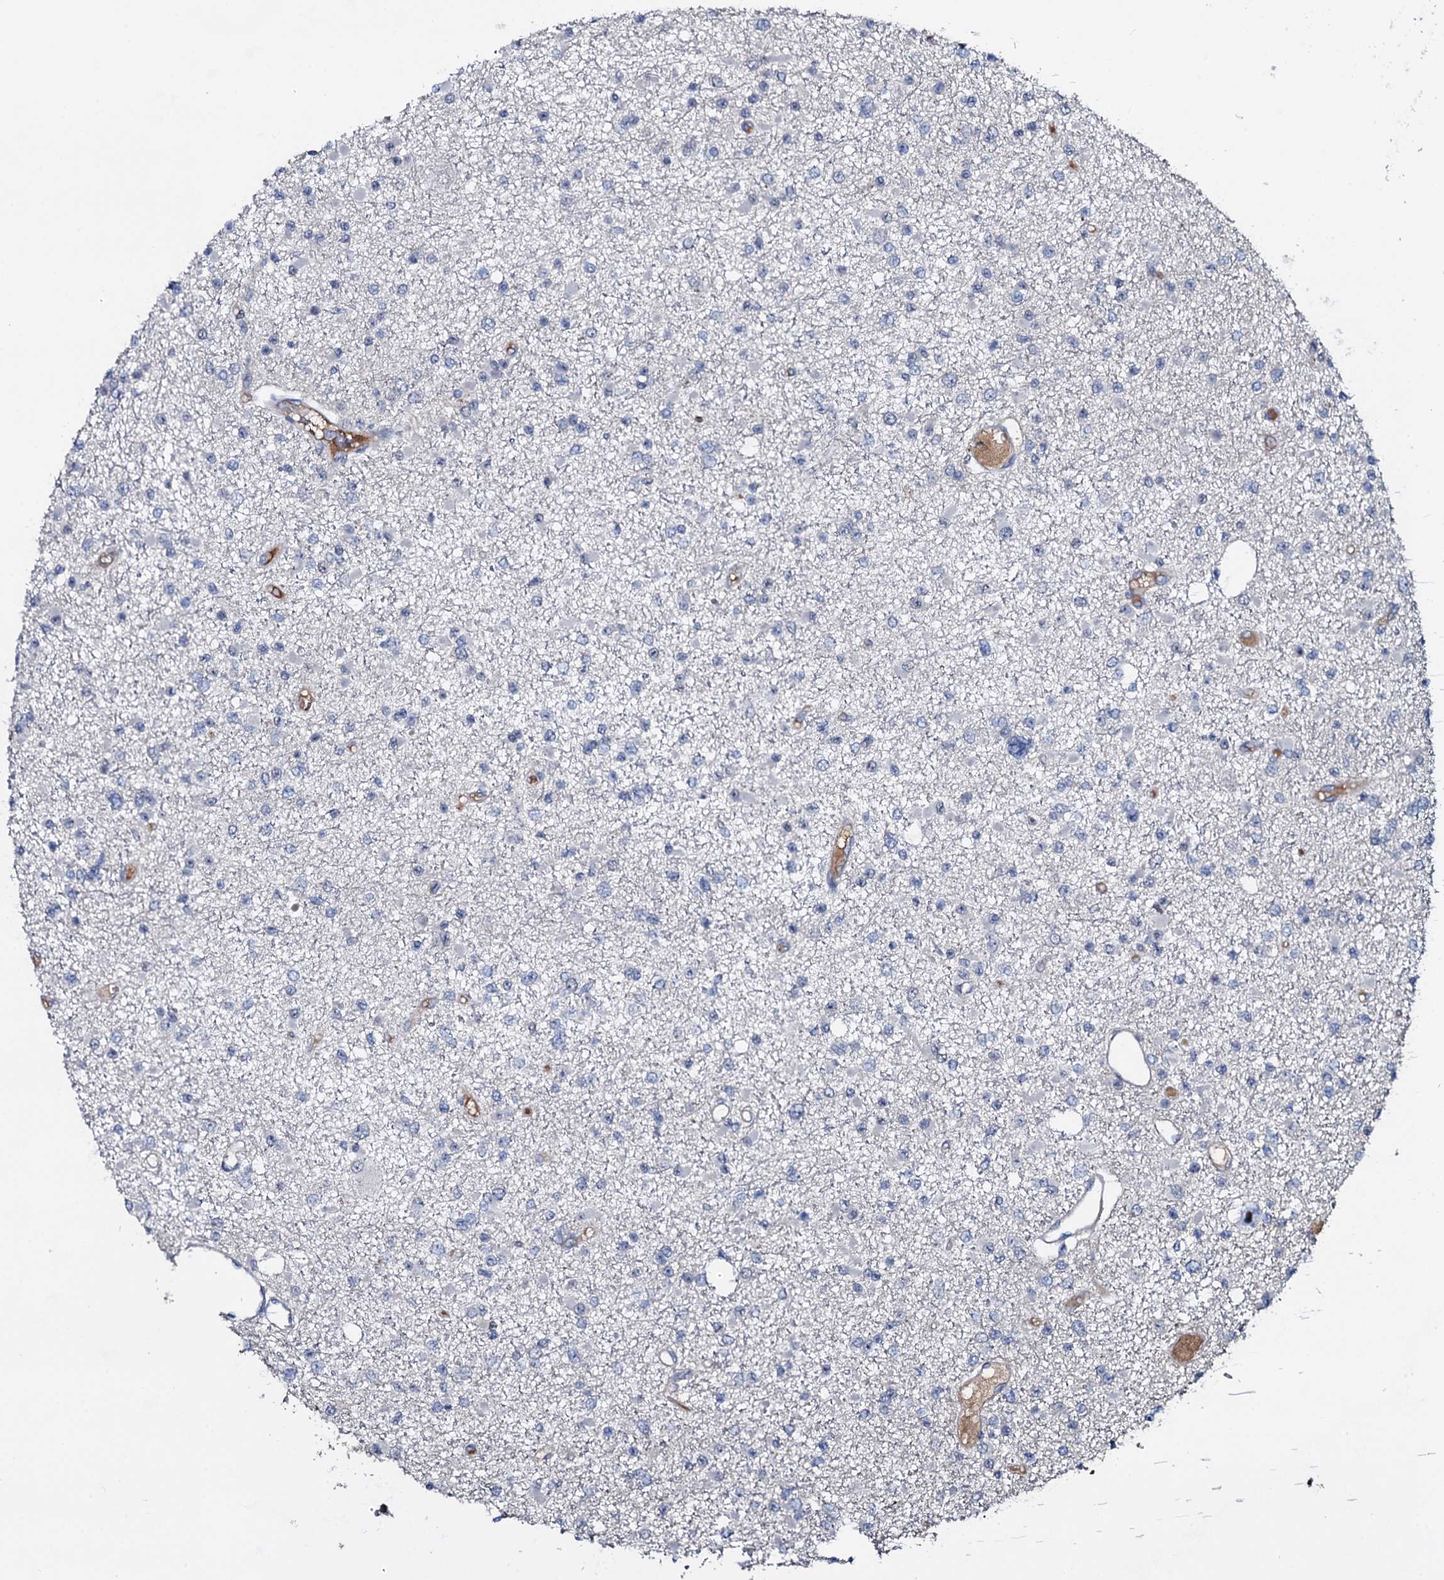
{"staining": {"intensity": "negative", "quantity": "none", "location": "none"}, "tissue": "glioma", "cell_type": "Tumor cells", "image_type": "cancer", "snomed": [{"axis": "morphology", "description": "Glioma, malignant, Low grade"}, {"axis": "topography", "description": "Brain"}], "caption": "This image is of glioma stained with IHC to label a protein in brown with the nuclei are counter-stained blue. There is no positivity in tumor cells.", "gene": "LYG2", "patient": {"sex": "female", "age": 22}}